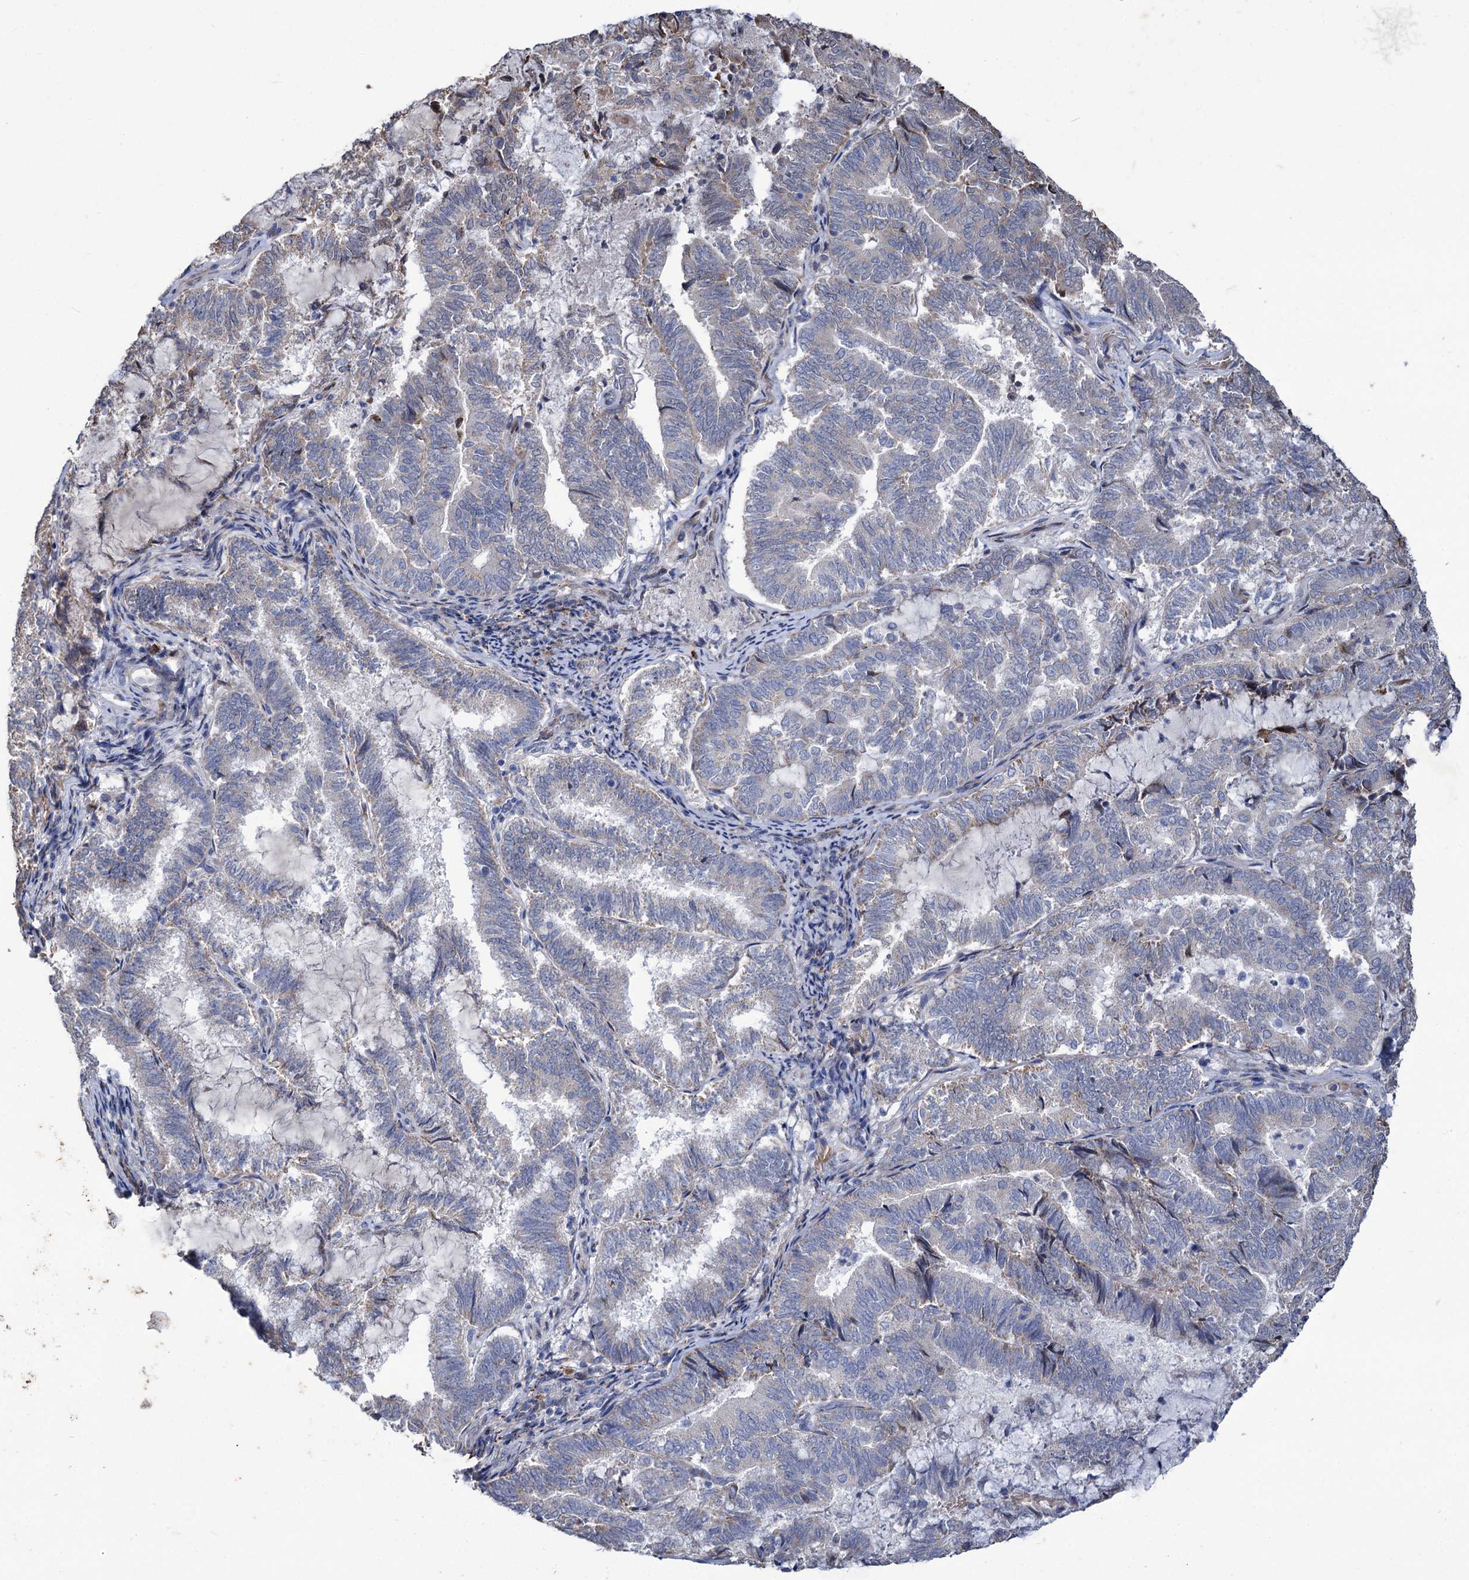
{"staining": {"intensity": "weak", "quantity": "<25%", "location": "cytoplasmic/membranous"}, "tissue": "endometrial cancer", "cell_type": "Tumor cells", "image_type": "cancer", "snomed": [{"axis": "morphology", "description": "Adenocarcinoma, NOS"}, {"axis": "topography", "description": "Endometrium"}], "caption": "The immunohistochemistry (IHC) micrograph has no significant positivity in tumor cells of adenocarcinoma (endometrial) tissue.", "gene": "TUBGCP5", "patient": {"sex": "female", "age": 80}}